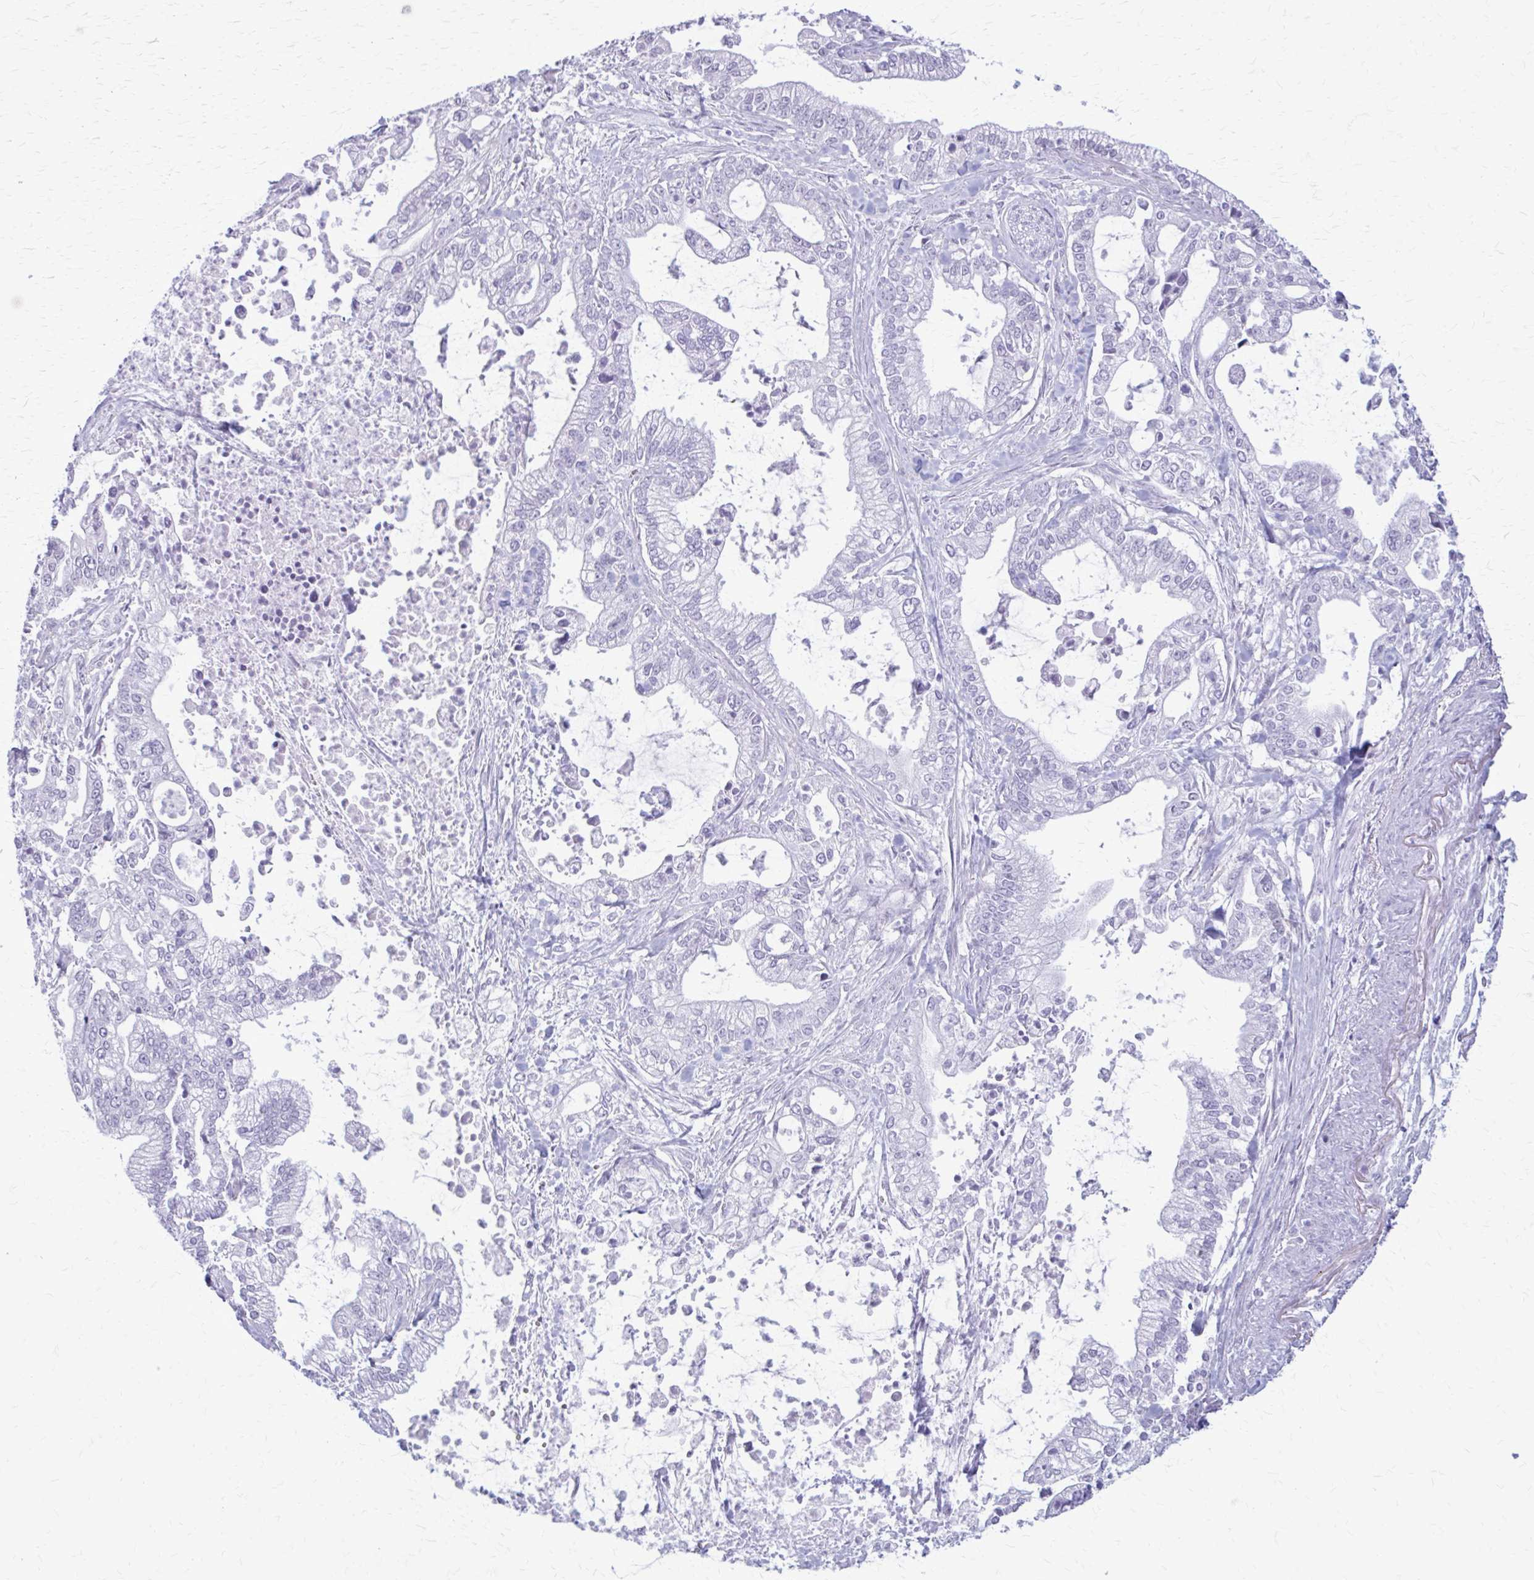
{"staining": {"intensity": "negative", "quantity": "none", "location": "none"}, "tissue": "pancreatic cancer", "cell_type": "Tumor cells", "image_type": "cancer", "snomed": [{"axis": "morphology", "description": "Adenocarcinoma, NOS"}, {"axis": "topography", "description": "Pancreas"}], "caption": "The micrograph demonstrates no significant expression in tumor cells of pancreatic cancer (adenocarcinoma). Brightfield microscopy of IHC stained with DAB (brown) and hematoxylin (blue), captured at high magnification.", "gene": "KRT5", "patient": {"sex": "male", "age": 69}}